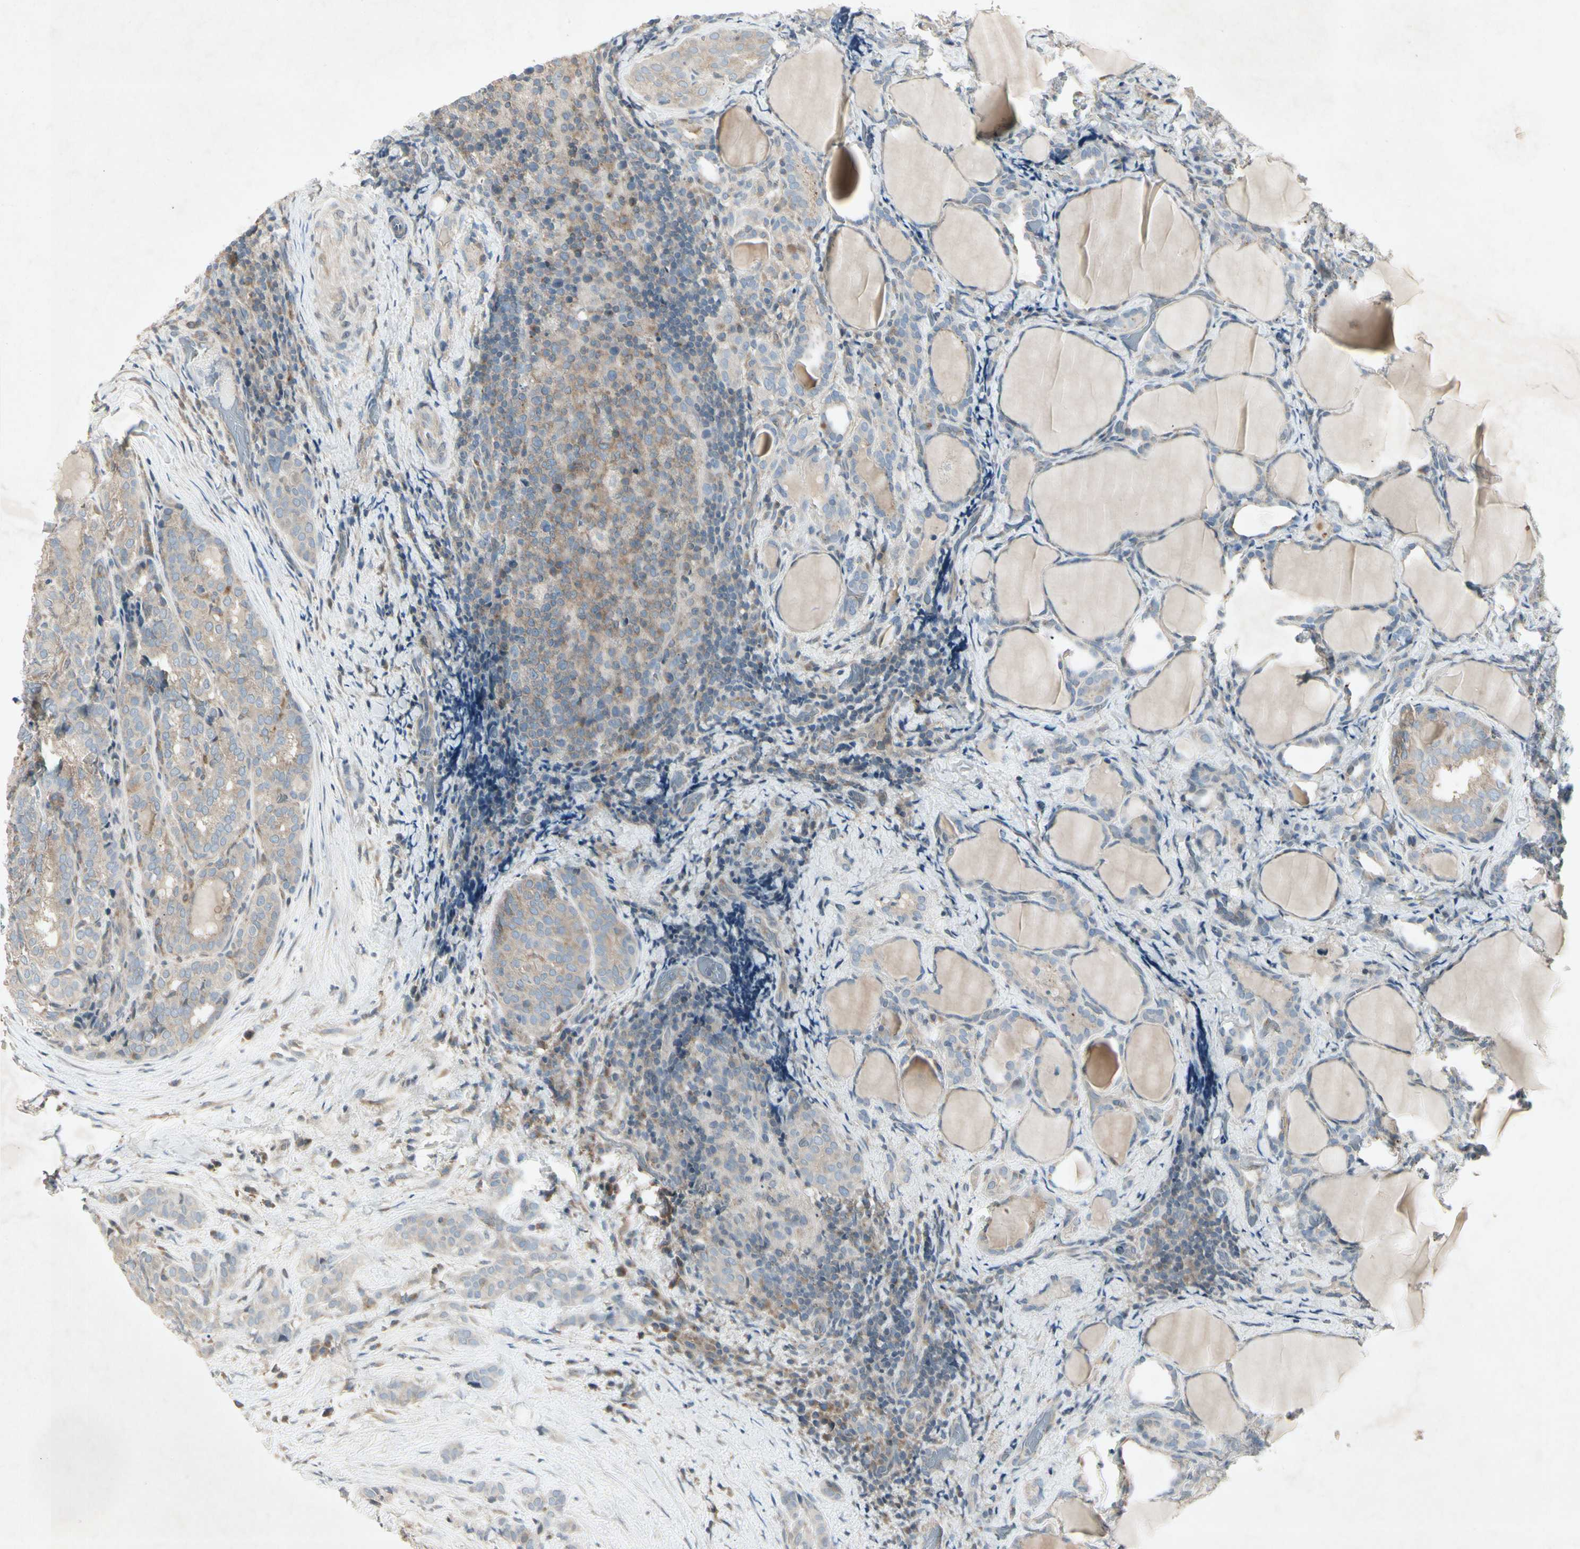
{"staining": {"intensity": "weak", "quantity": ">75%", "location": "cytoplasmic/membranous"}, "tissue": "thyroid cancer", "cell_type": "Tumor cells", "image_type": "cancer", "snomed": [{"axis": "morphology", "description": "Normal tissue, NOS"}, {"axis": "morphology", "description": "Papillary adenocarcinoma, NOS"}, {"axis": "topography", "description": "Thyroid gland"}], "caption": "This is an image of immunohistochemistry staining of thyroid cancer (papillary adenocarcinoma), which shows weak staining in the cytoplasmic/membranous of tumor cells.", "gene": "TEK", "patient": {"sex": "female", "age": 30}}